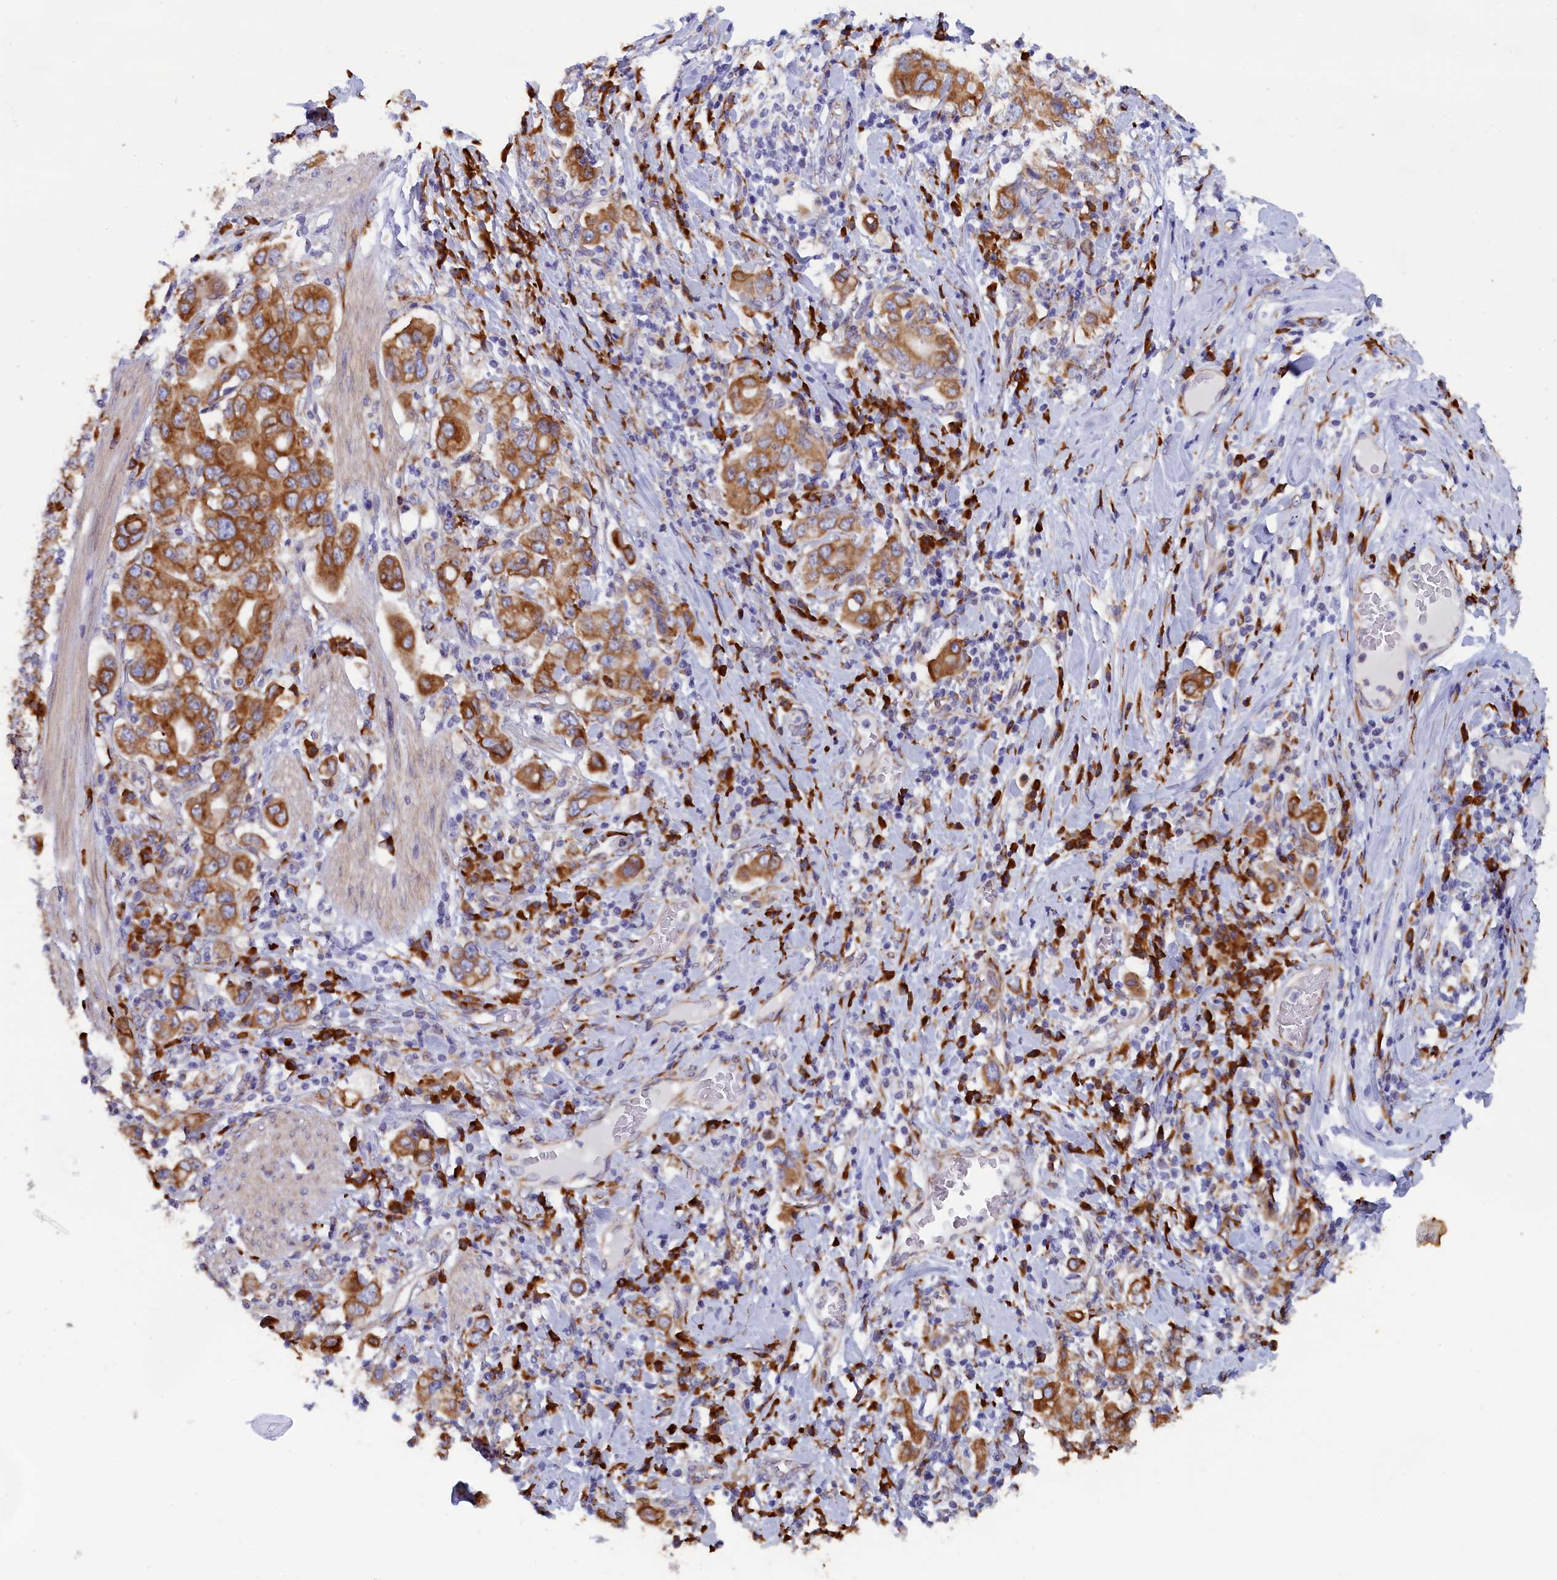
{"staining": {"intensity": "moderate", "quantity": ">75%", "location": "cytoplasmic/membranous"}, "tissue": "stomach cancer", "cell_type": "Tumor cells", "image_type": "cancer", "snomed": [{"axis": "morphology", "description": "Adenocarcinoma, NOS"}, {"axis": "topography", "description": "Stomach, upper"}], "caption": "An immunohistochemistry image of tumor tissue is shown. Protein staining in brown highlights moderate cytoplasmic/membranous positivity in stomach cancer within tumor cells.", "gene": "CCDC68", "patient": {"sex": "male", "age": 62}}